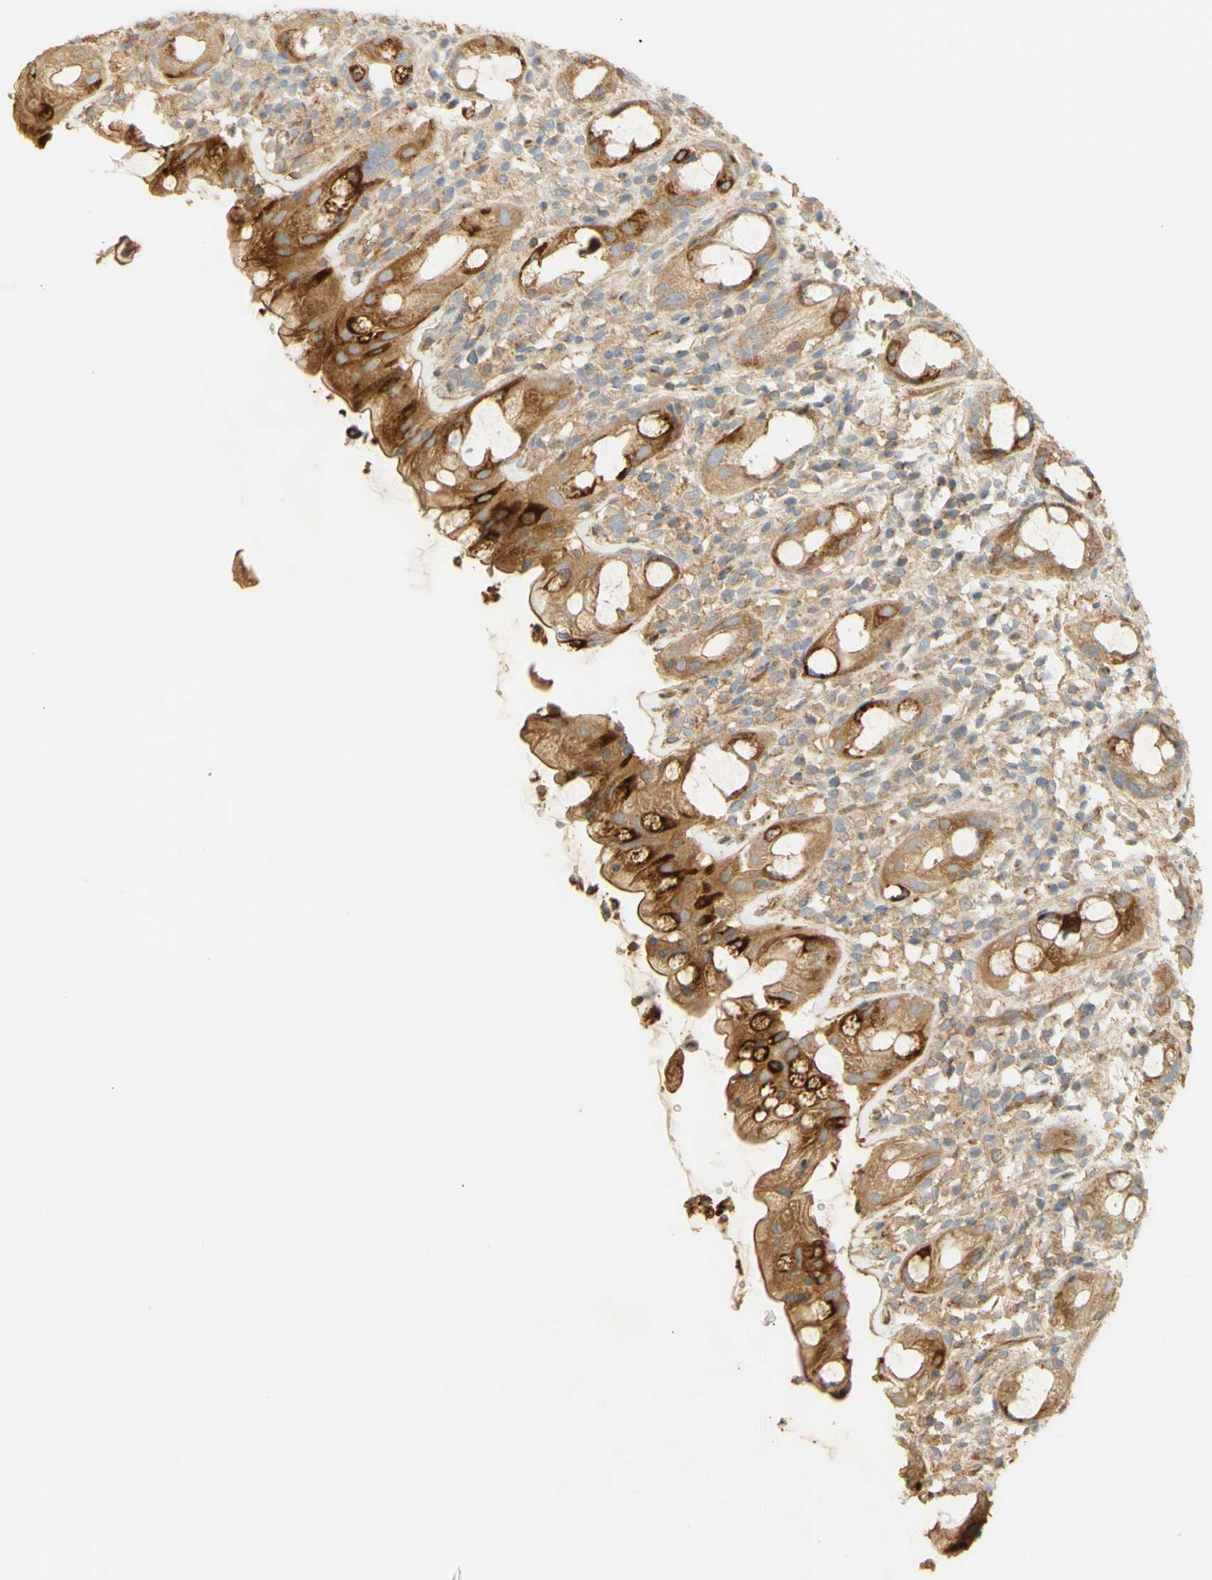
{"staining": {"intensity": "strong", "quantity": ">75%", "location": "cytoplasmic/membranous"}, "tissue": "rectum", "cell_type": "Glandular cells", "image_type": "normal", "snomed": [{"axis": "morphology", "description": "Normal tissue, NOS"}, {"axis": "topography", "description": "Rectum"}], "caption": "Immunohistochemical staining of normal rectum displays strong cytoplasmic/membranous protein expression in approximately >75% of glandular cells. Using DAB (3,3'-diaminobenzidine) (brown) and hematoxylin (blue) stains, captured at high magnification using brightfield microscopy.", "gene": "KCNE4", "patient": {"sex": "male", "age": 44}}